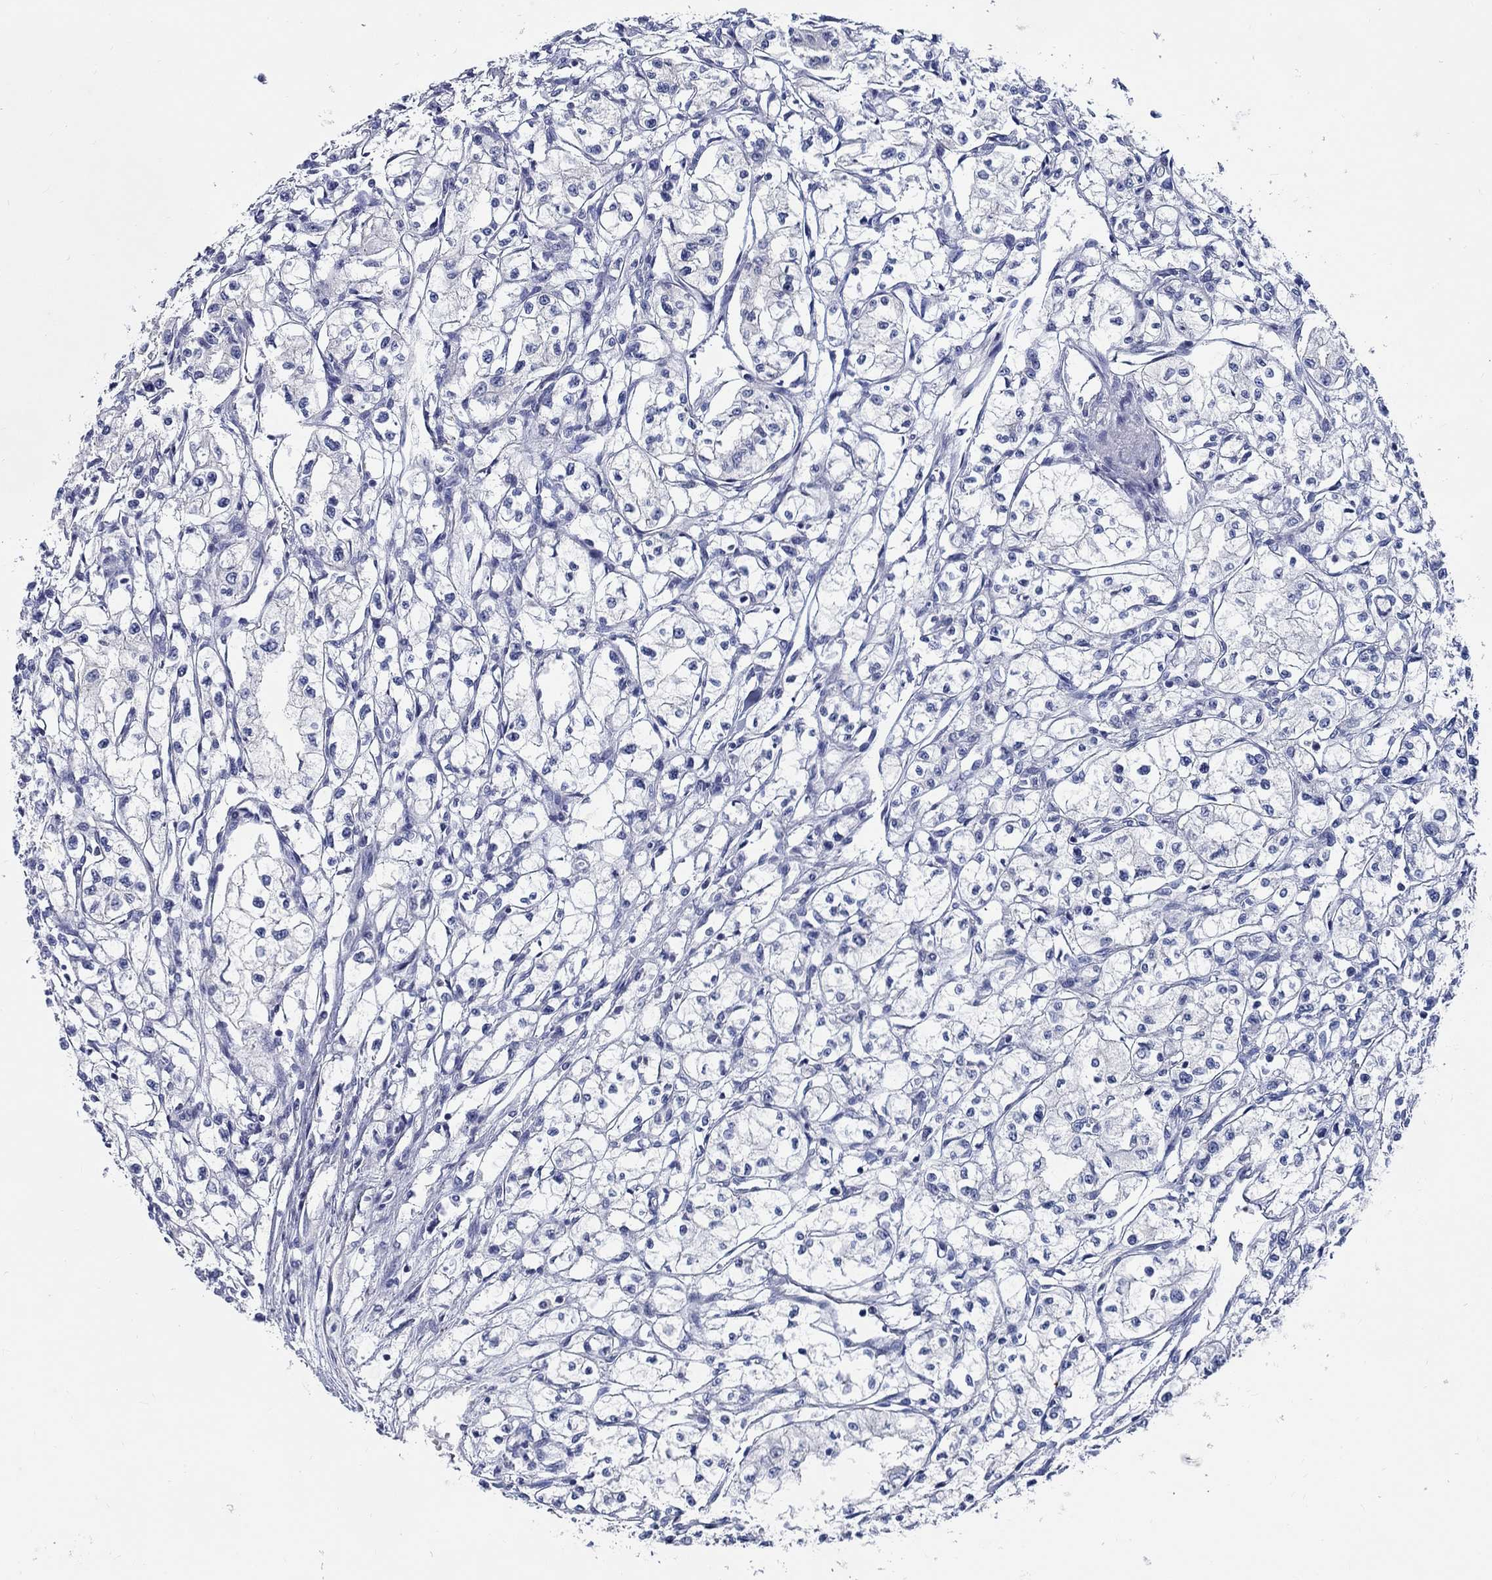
{"staining": {"intensity": "negative", "quantity": "none", "location": "none"}, "tissue": "renal cancer", "cell_type": "Tumor cells", "image_type": "cancer", "snomed": [{"axis": "morphology", "description": "Adenocarcinoma, NOS"}, {"axis": "topography", "description": "Kidney"}], "caption": "Photomicrograph shows no protein positivity in tumor cells of renal cancer tissue.", "gene": "RAP1GAP", "patient": {"sex": "male", "age": 56}}